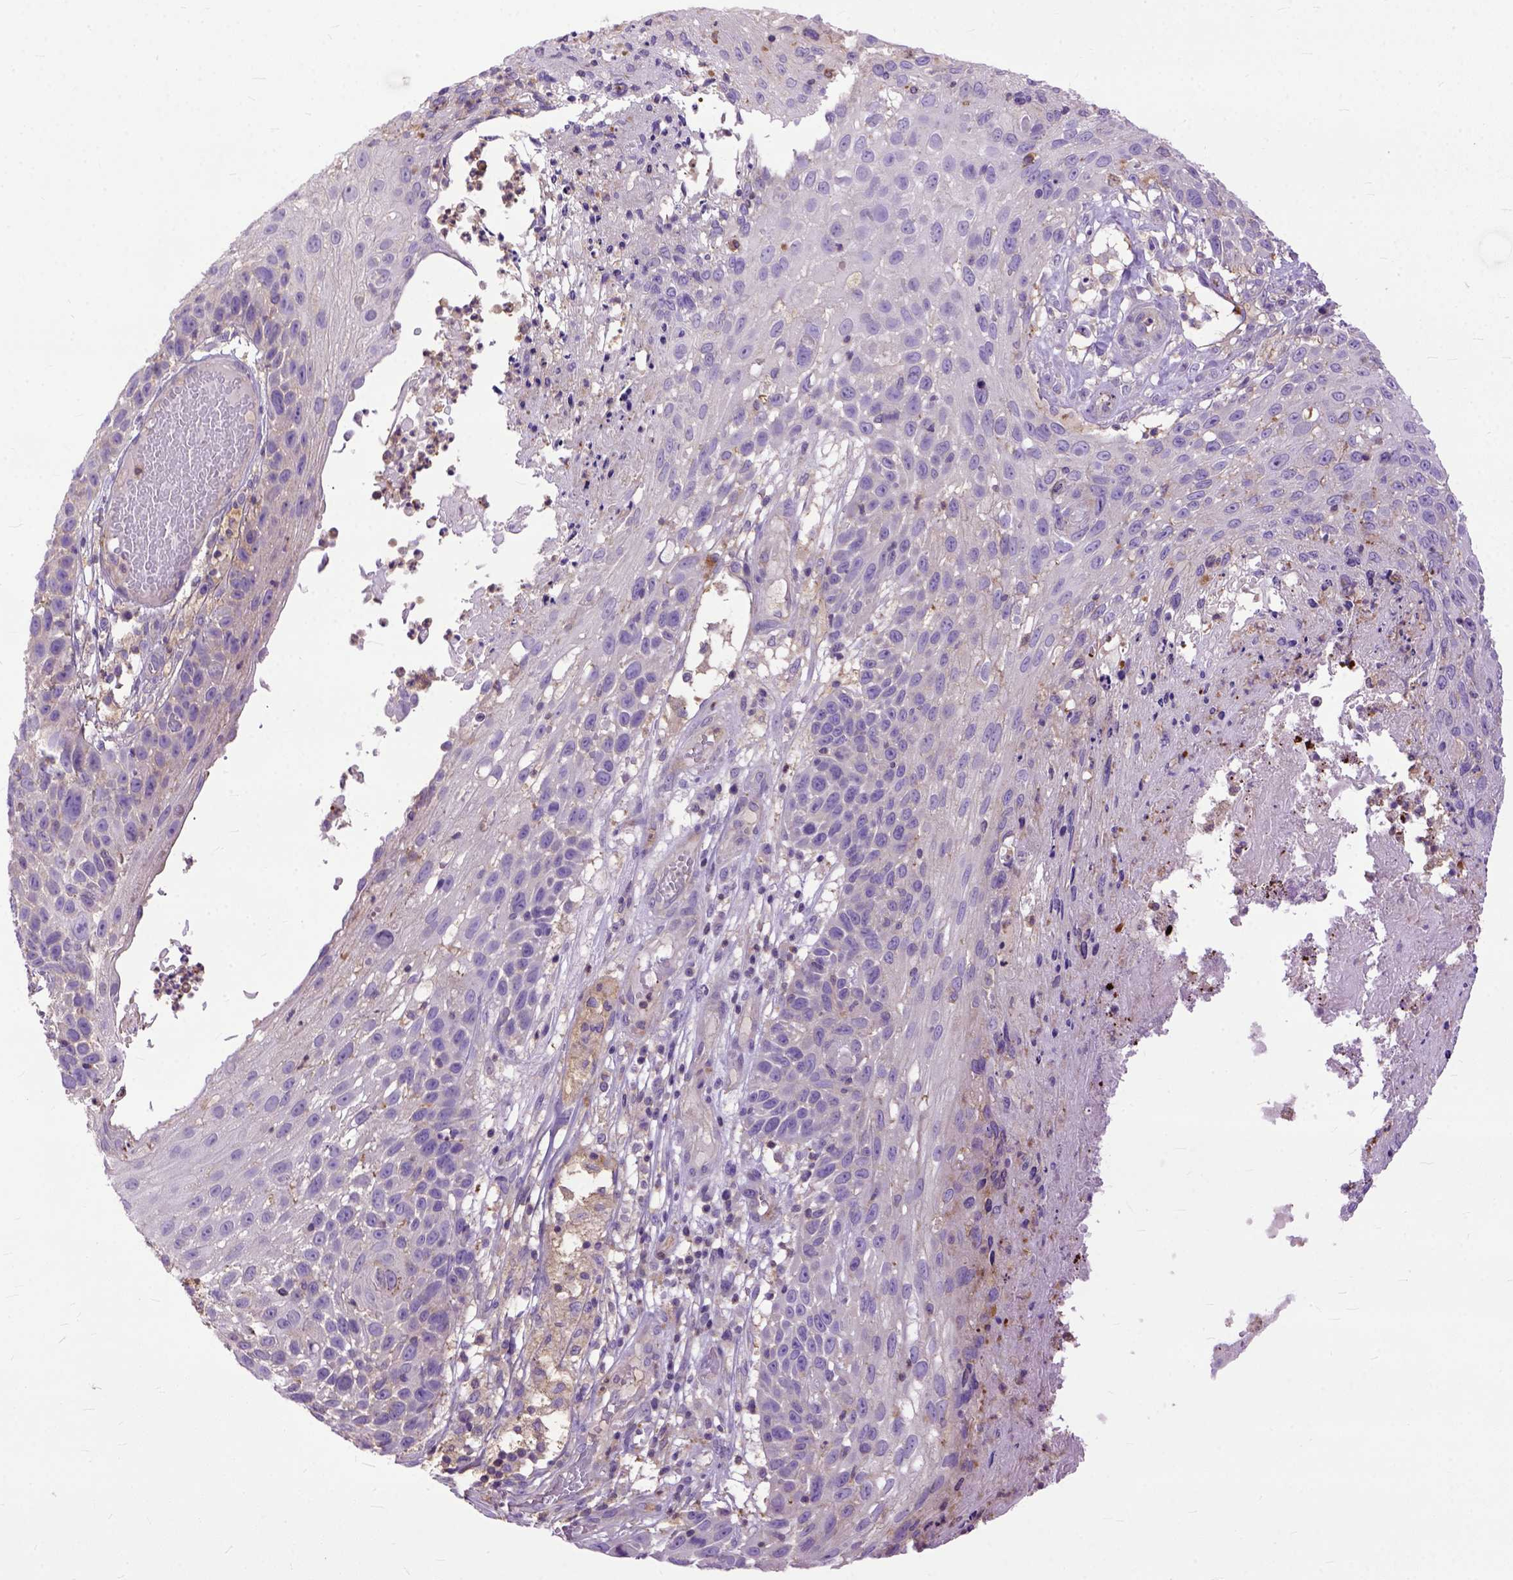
{"staining": {"intensity": "weak", "quantity": "<25%", "location": "cytoplasmic/membranous"}, "tissue": "skin cancer", "cell_type": "Tumor cells", "image_type": "cancer", "snomed": [{"axis": "morphology", "description": "Squamous cell carcinoma, NOS"}, {"axis": "topography", "description": "Skin"}], "caption": "Immunohistochemistry (IHC) image of human squamous cell carcinoma (skin) stained for a protein (brown), which displays no expression in tumor cells.", "gene": "NAMPT", "patient": {"sex": "male", "age": 92}}